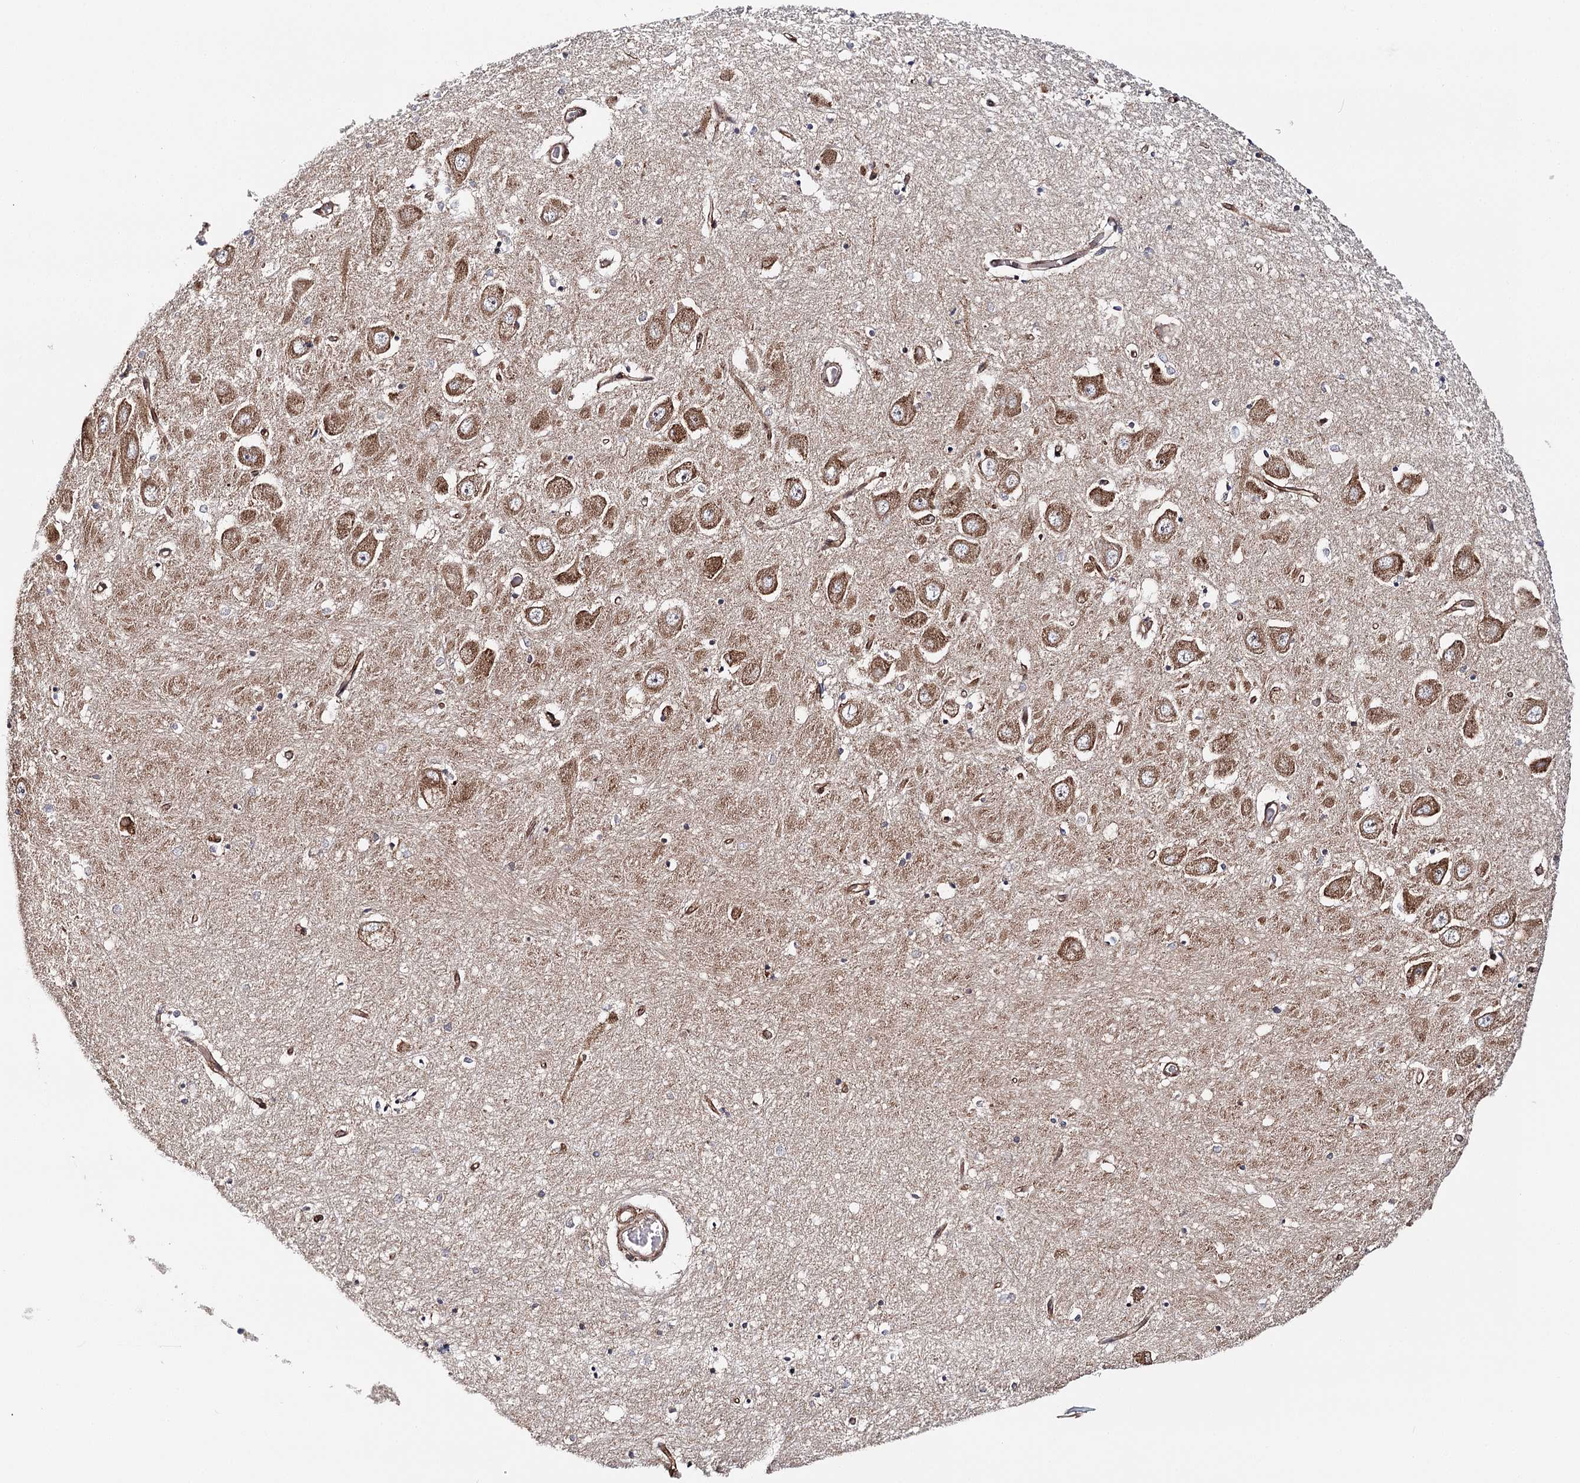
{"staining": {"intensity": "weak", "quantity": "25%-75%", "location": "cytoplasmic/membranous"}, "tissue": "hippocampus", "cell_type": "Glial cells", "image_type": "normal", "snomed": [{"axis": "morphology", "description": "Normal tissue, NOS"}, {"axis": "topography", "description": "Hippocampus"}], "caption": "Immunohistochemical staining of normal hippocampus displays weak cytoplasmic/membranous protein staining in about 25%-75% of glial cells.", "gene": "MKNK1", "patient": {"sex": "male", "age": 70}}